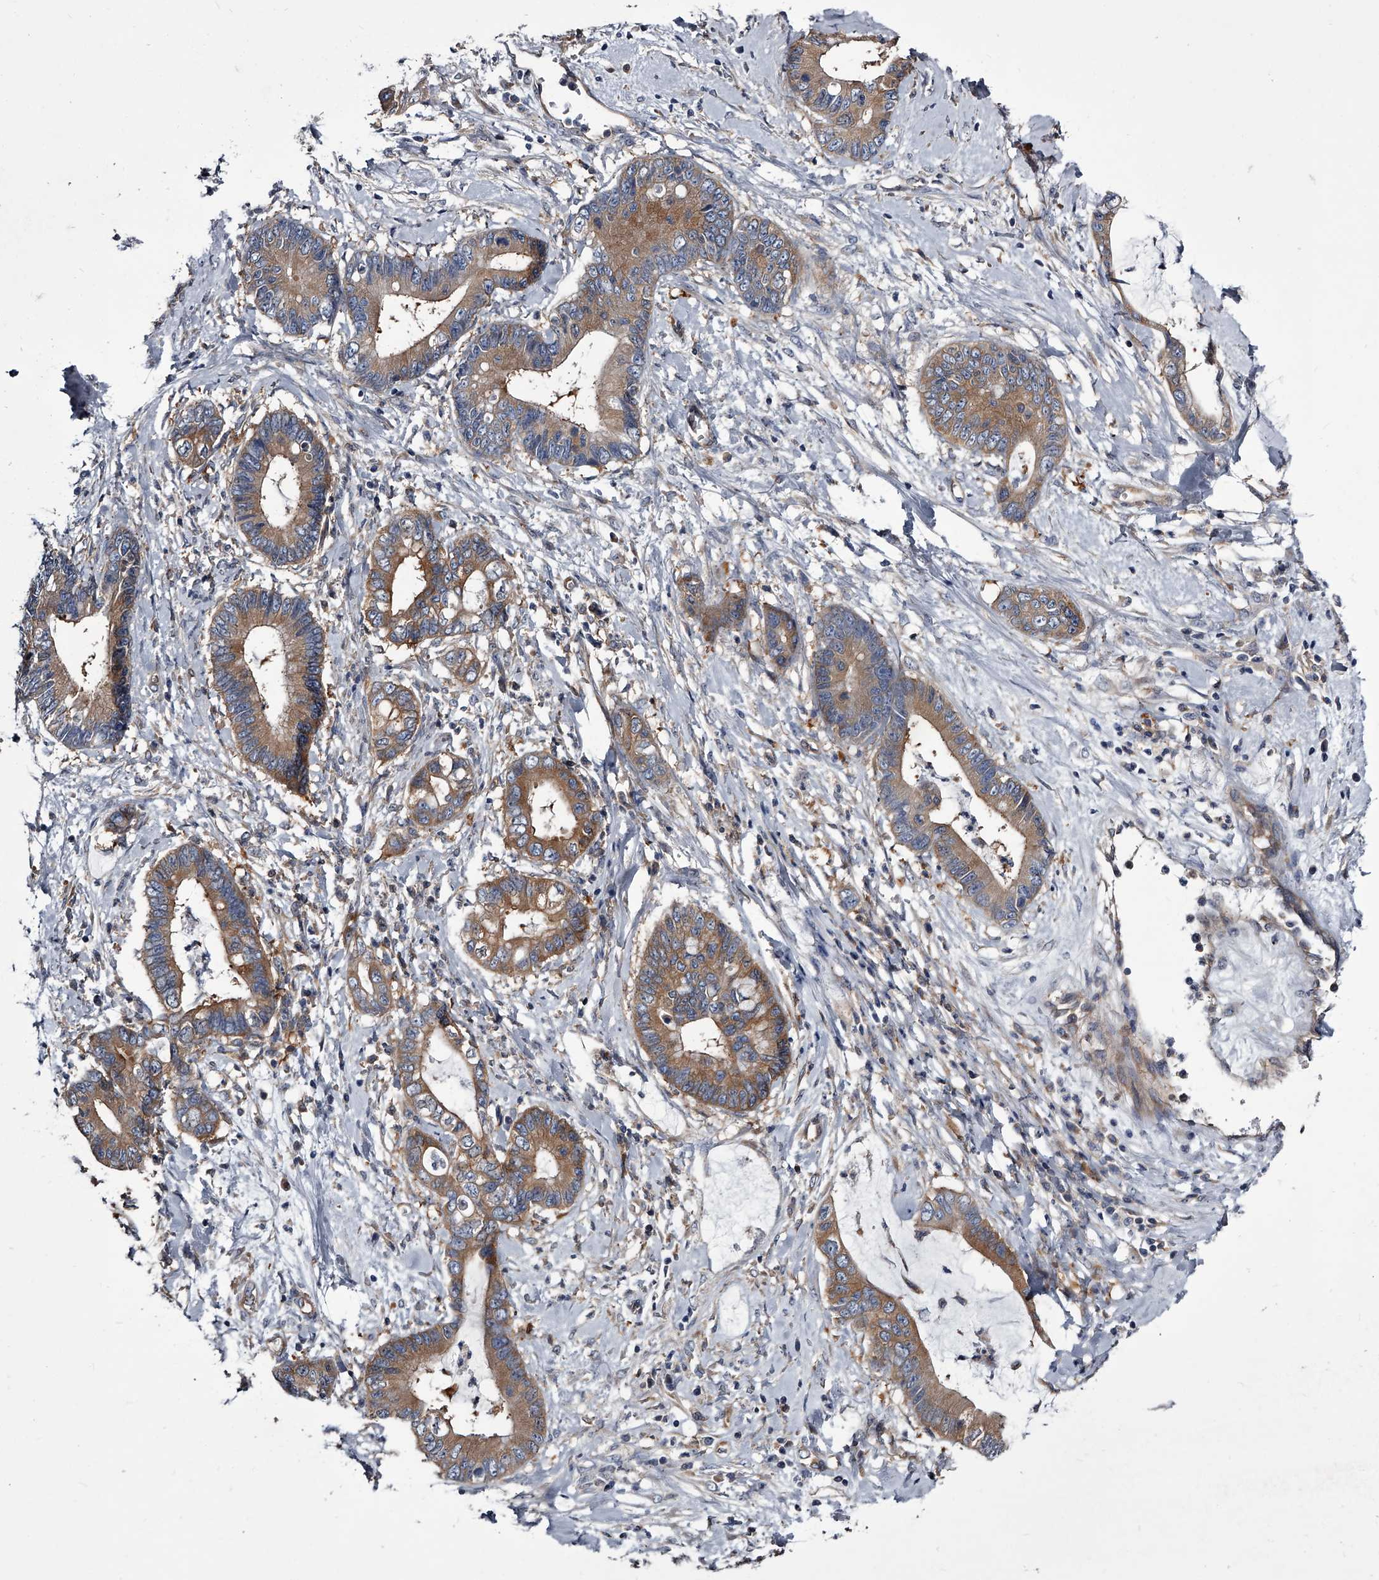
{"staining": {"intensity": "moderate", "quantity": "25%-75%", "location": "cytoplasmic/membranous"}, "tissue": "cervical cancer", "cell_type": "Tumor cells", "image_type": "cancer", "snomed": [{"axis": "morphology", "description": "Adenocarcinoma, NOS"}, {"axis": "topography", "description": "Cervix"}], "caption": "IHC (DAB) staining of cervical adenocarcinoma reveals moderate cytoplasmic/membranous protein expression in approximately 25%-75% of tumor cells. (DAB (3,3'-diaminobenzidine) = brown stain, brightfield microscopy at high magnification).", "gene": "GAPVD1", "patient": {"sex": "female", "age": 44}}